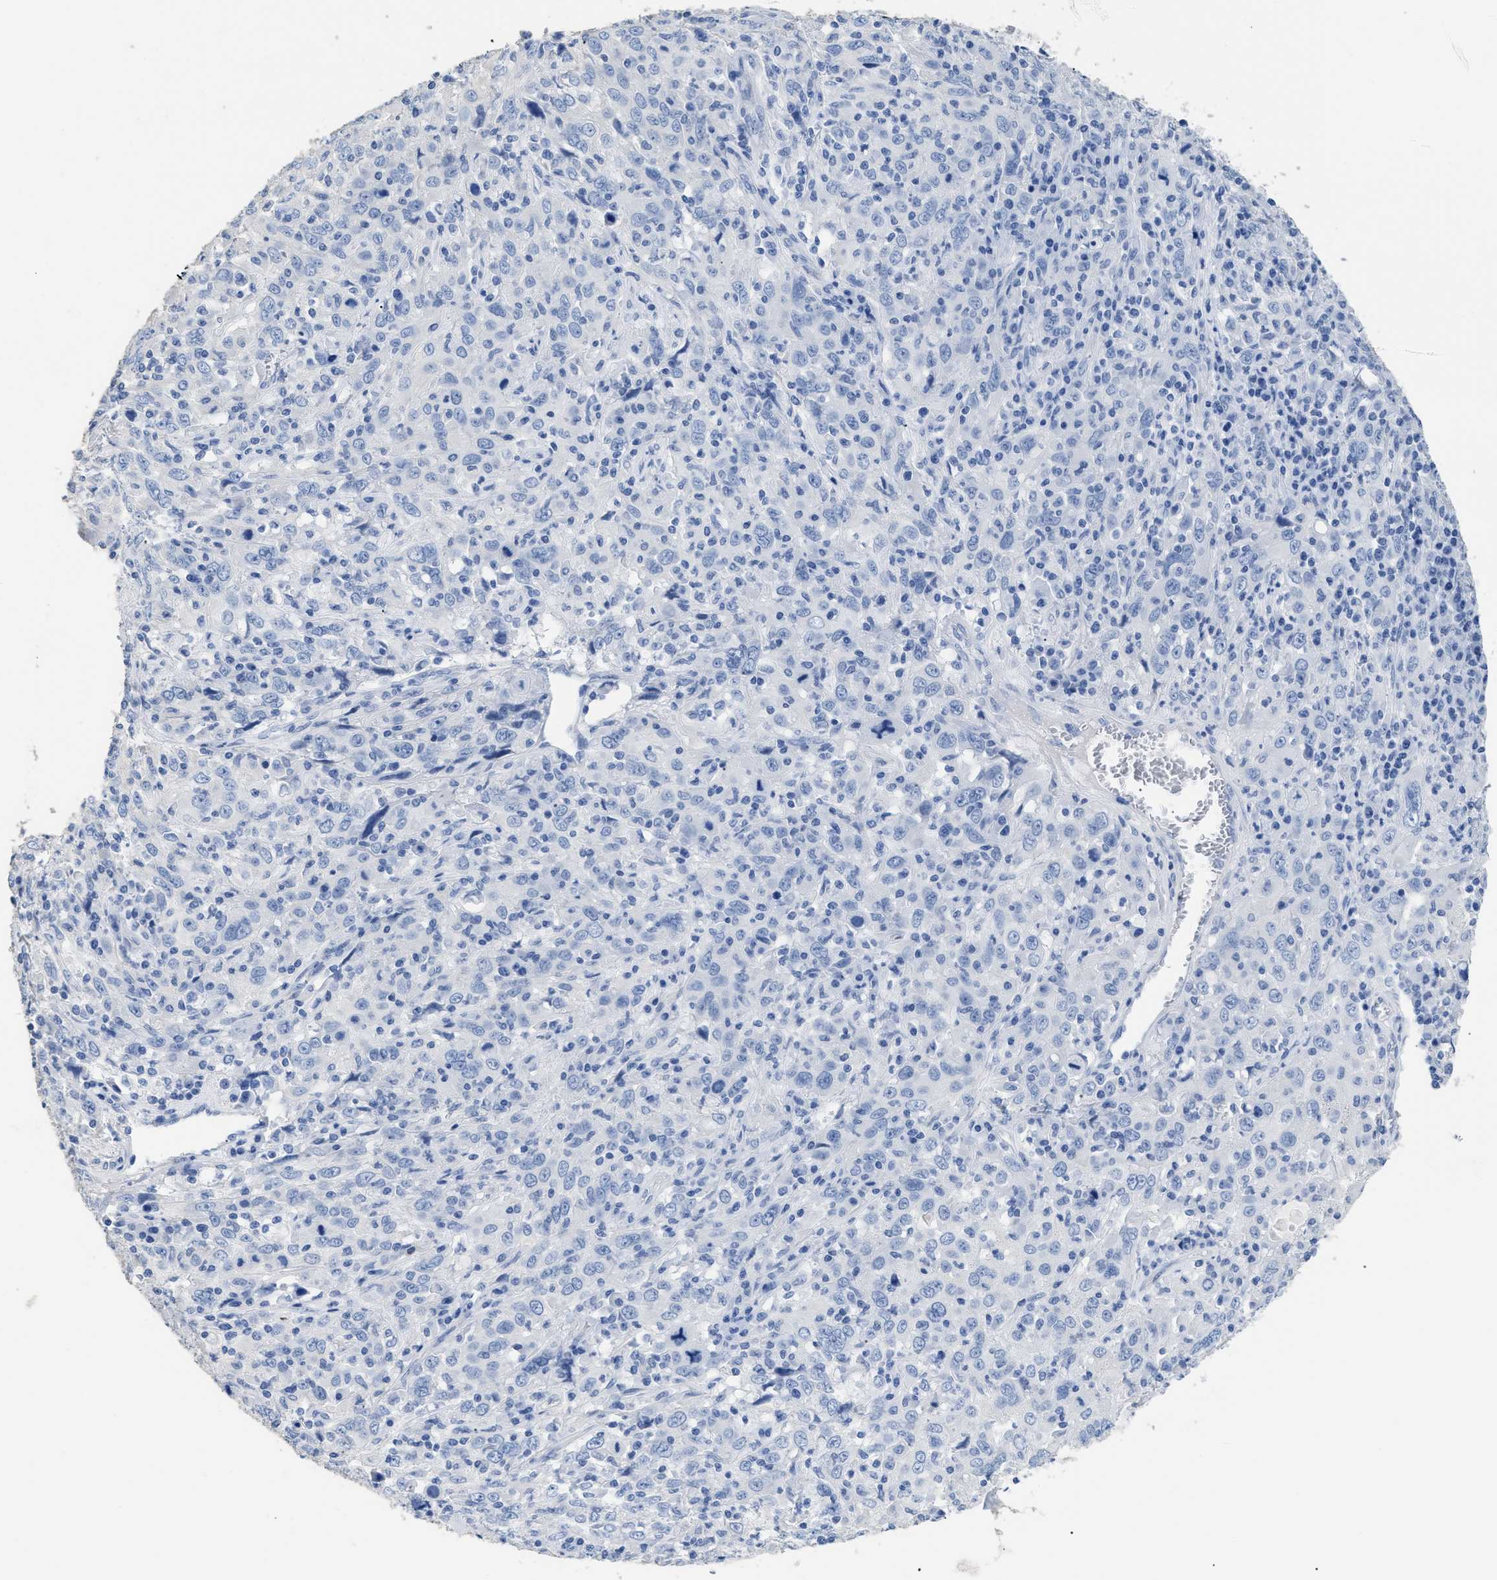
{"staining": {"intensity": "negative", "quantity": "none", "location": "none"}, "tissue": "cervical cancer", "cell_type": "Tumor cells", "image_type": "cancer", "snomed": [{"axis": "morphology", "description": "Squamous cell carcinoma, NOS"}, {"axis": "topography", "description": "Cervix"}], "caption": "This is a photomicrograph of immunohistochemistry staining of cervical cancer, which shows no expression in tumor cells. (Immunohistochemistry (ihc), brightfield microscopy, high magnification).", "gene": "DLC1", "patient": {"sex": "female", "age": 46}}